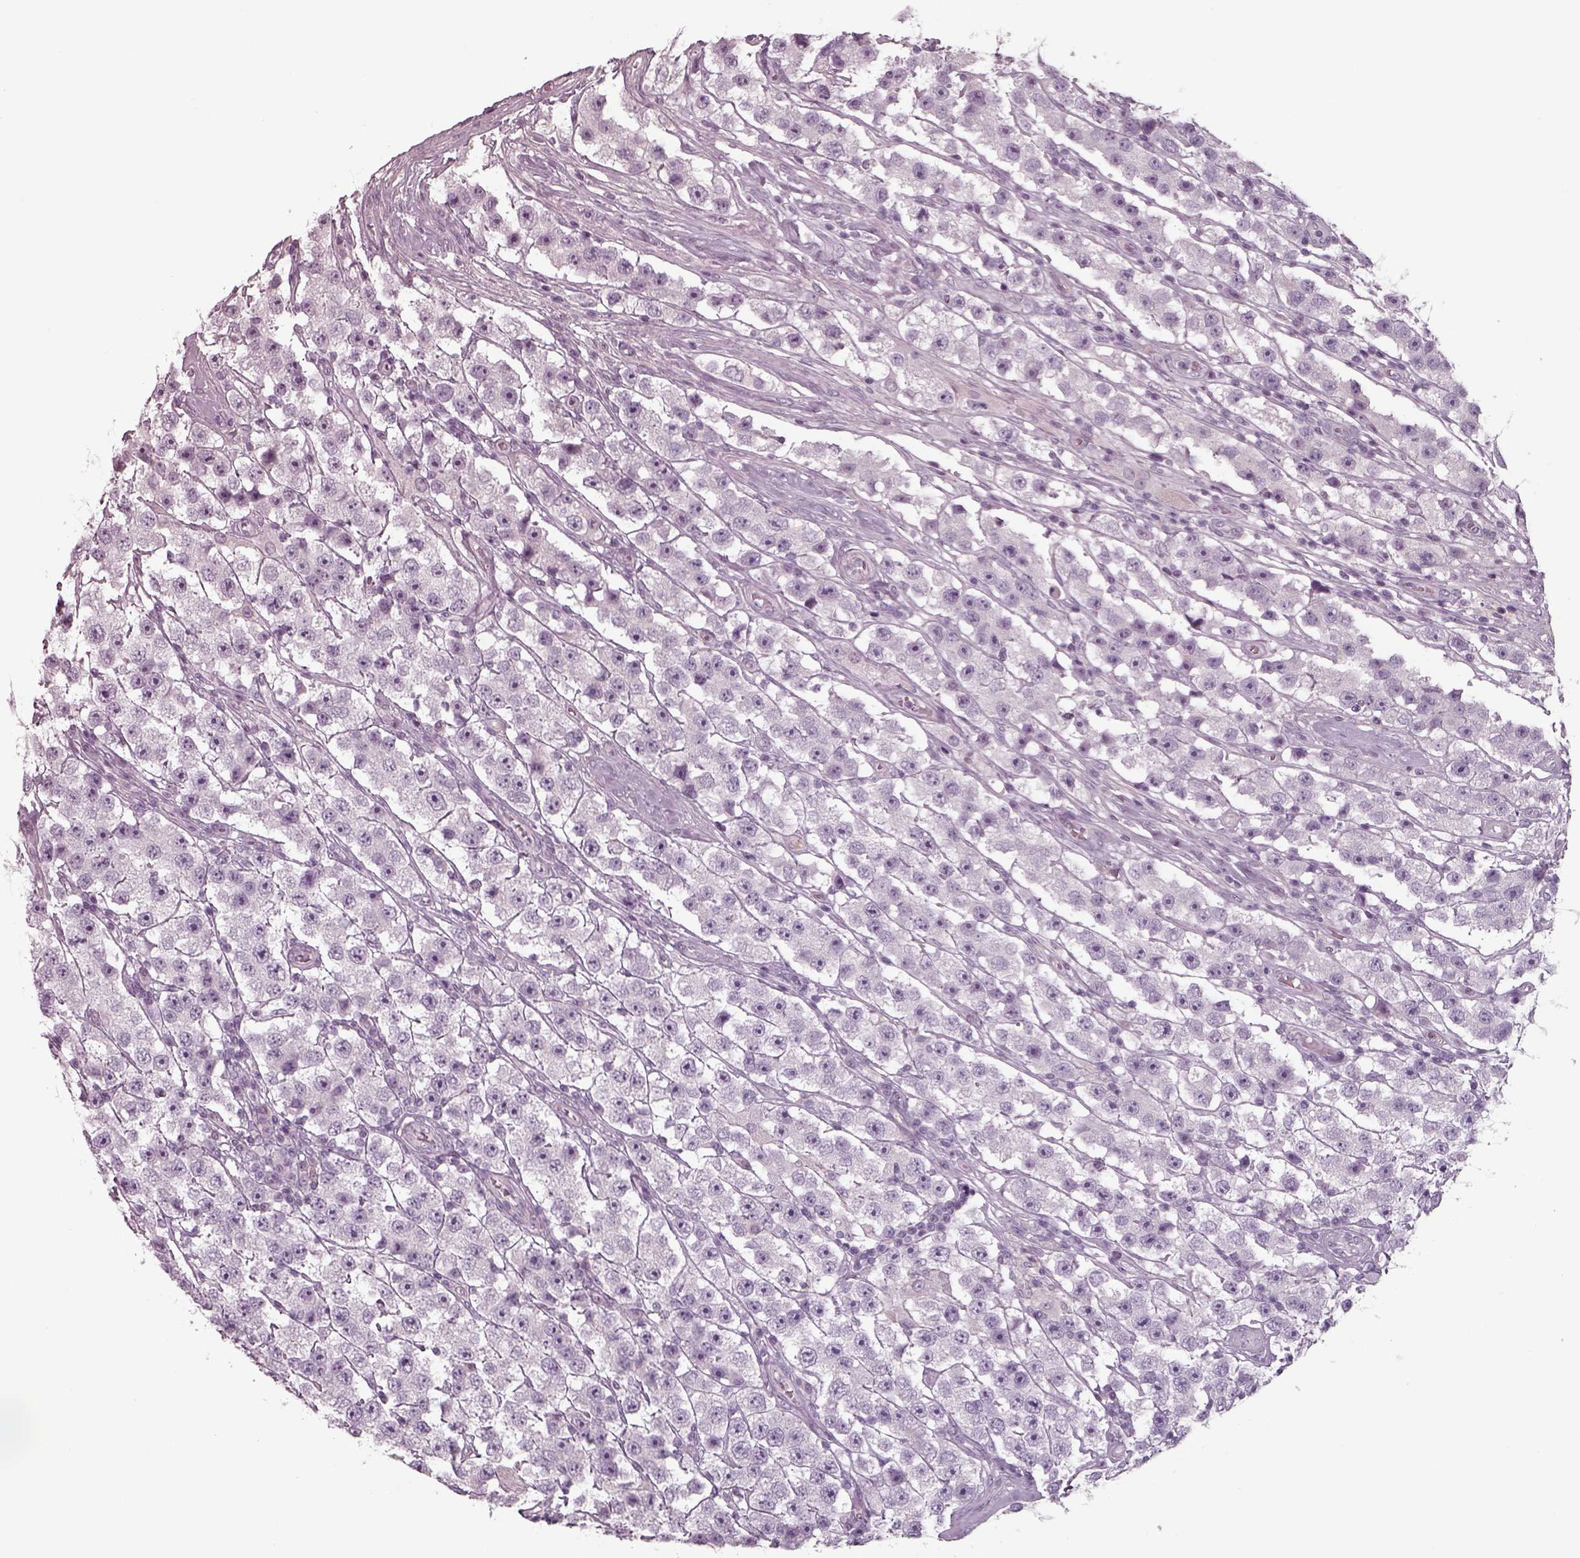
{"staining": {"intensity": "negative", "quantity": "none", "location": "none"}, "tissue": "testis cancer", "cell_type": "Tumor cells", "image_type": "cancer", "snomed": [{"axis": "morphology", "description": "Seminoma, NOS"}, {"axis": "topography", "description": "Testis"}], "caption": "High power microscopy photomicrograph of an IHC image of seminoma (testis), revealing no significant positivity in tumor cells. (DAB (3,3'-diaminobenzidine) immunohistochemistry (IHC), high magnification).", "gene": "SEPTIN14", "patient": {"sex": "male", "age": 45}}